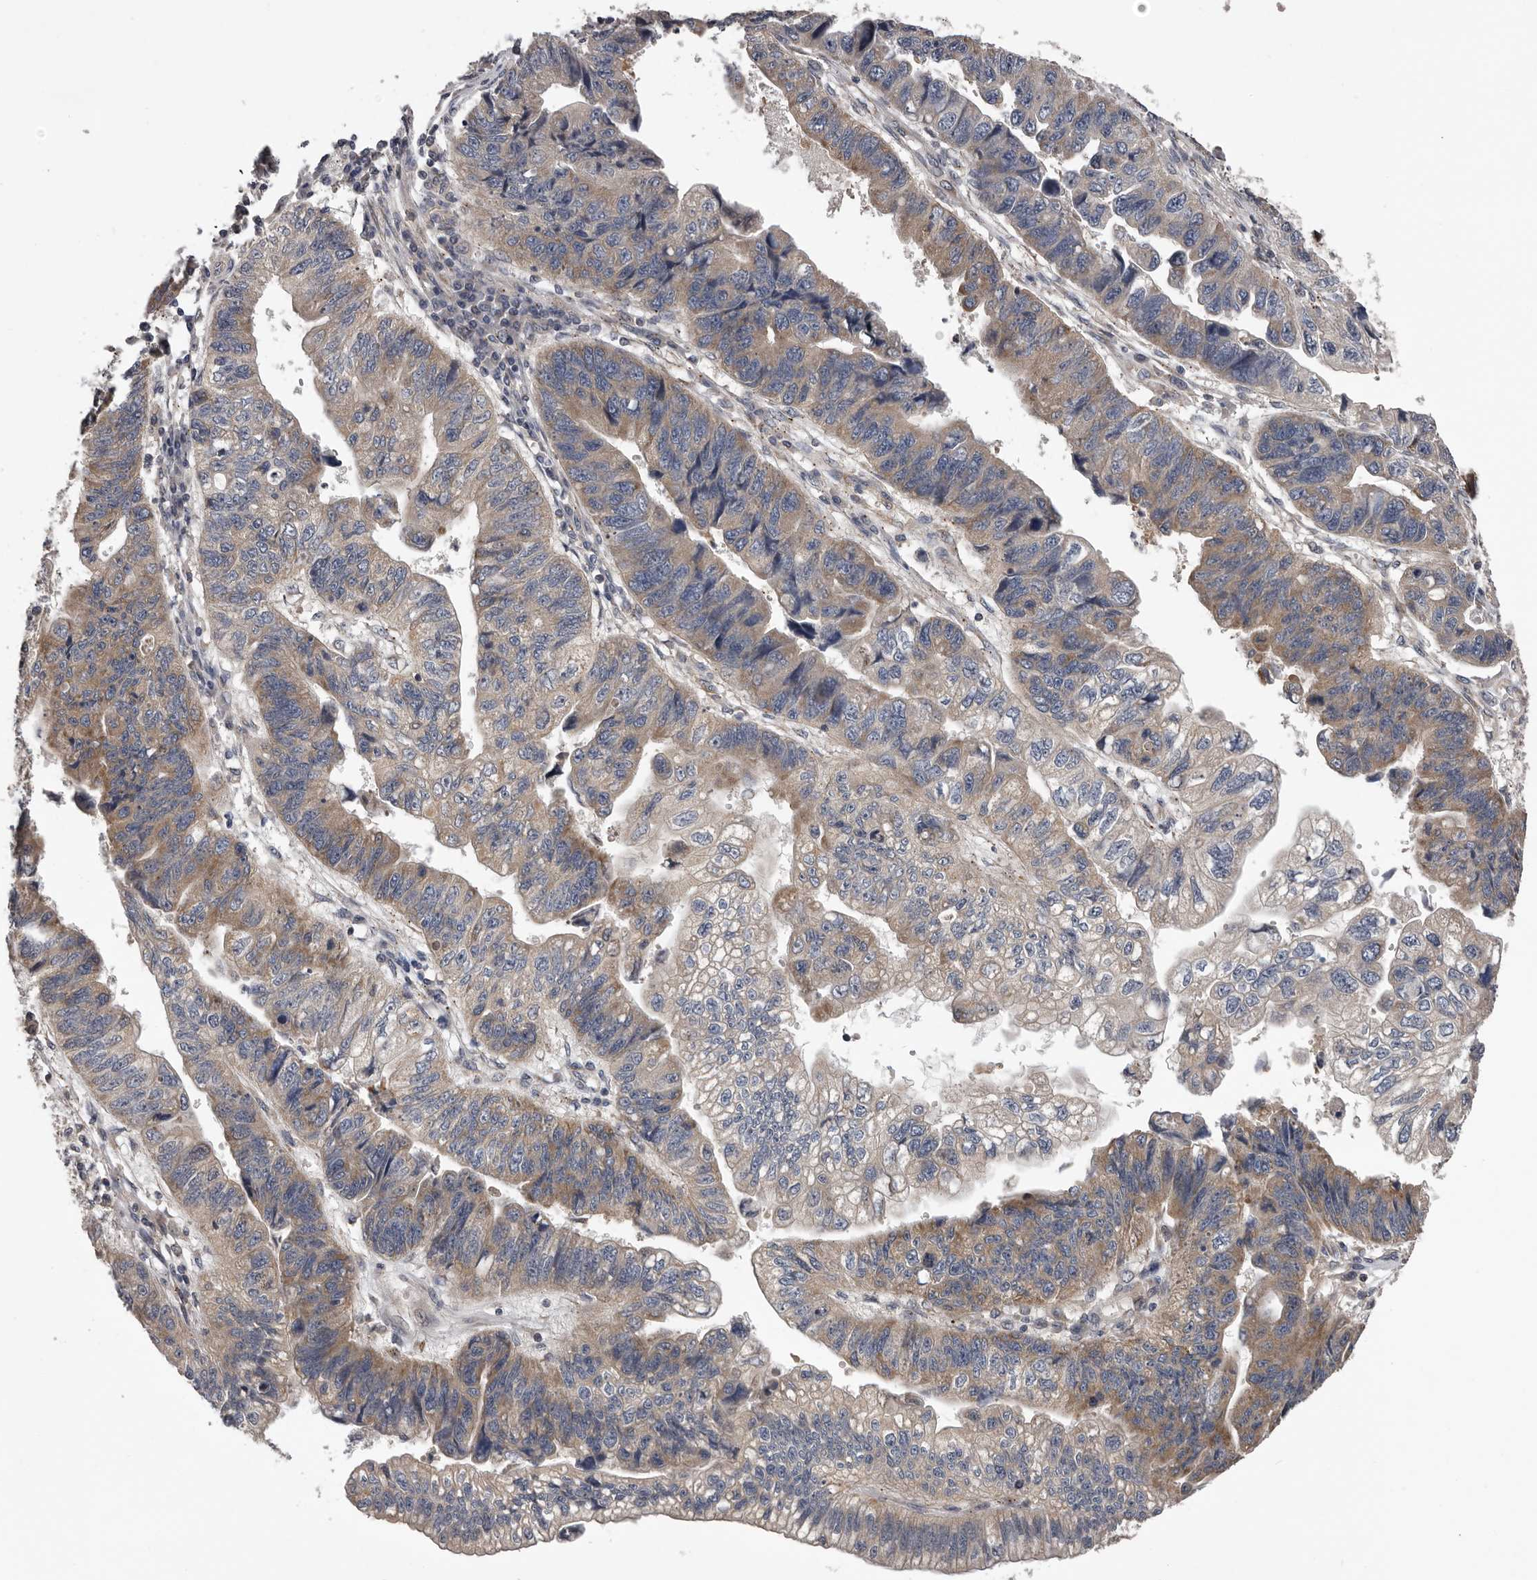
{"staining": {"intensity": "moderate", "quantity": "25%-75%", "location": "cytoplasmic/membranous"}, "tissue": "stomach cancer", "cell_type": "Tumor cells", "image_type": "cancer", "snomed": [{"axis": "morphology", "description": "Adenocarcinoma, NOS"}, {"axis": "topography", "description": "Stomach"}], "caption": "High-power microscopy captured an immunohistochemistry histopathology image of stomach cancer (adenocarcinoma), revealing moderate cytoplasmic/membranous positivity in about 25%-75% of tumor cells.", "gene": "VPS37A", "patient": {"sex": "male", "age": 59}}